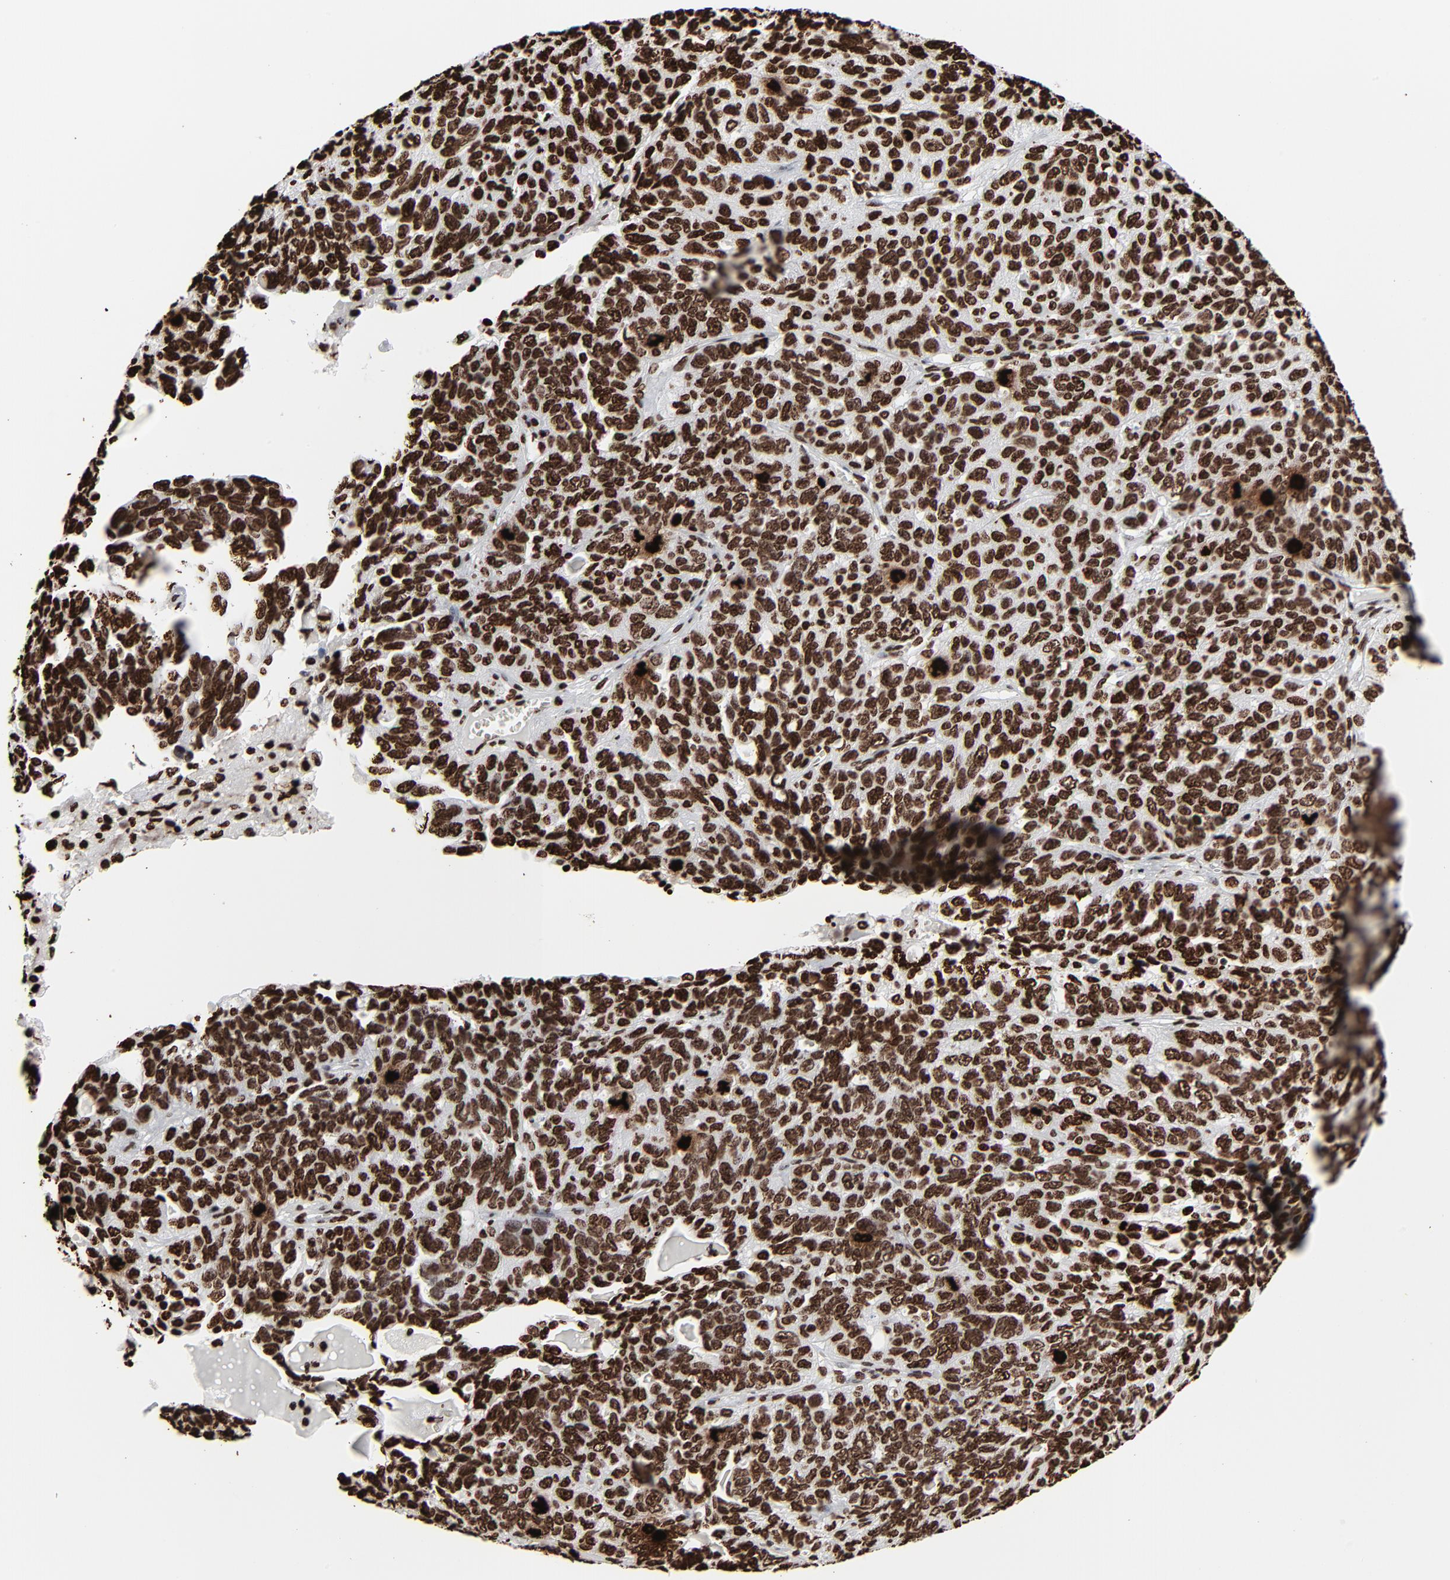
{"staining": {"intensity": "strong", "quantity": ">75%", "location": "nuclear"}, "tissue": "ovarian cancer", "cell_type": "Tumor cells", "image_type": "cancer", "snomed": [{"axis": "morphology", "description": "Cystadenocarcinoma, serous, NOS"}, {"axis": "topography", "description": "Ovary"}], "caption": "Immunohistochemical staining of human ovarian cancer shows high levels of strong nuclear expression in approximately >75% of tumor cells.", "gene": "H3-4", "patient": {"sex": "female", "age": 71}}